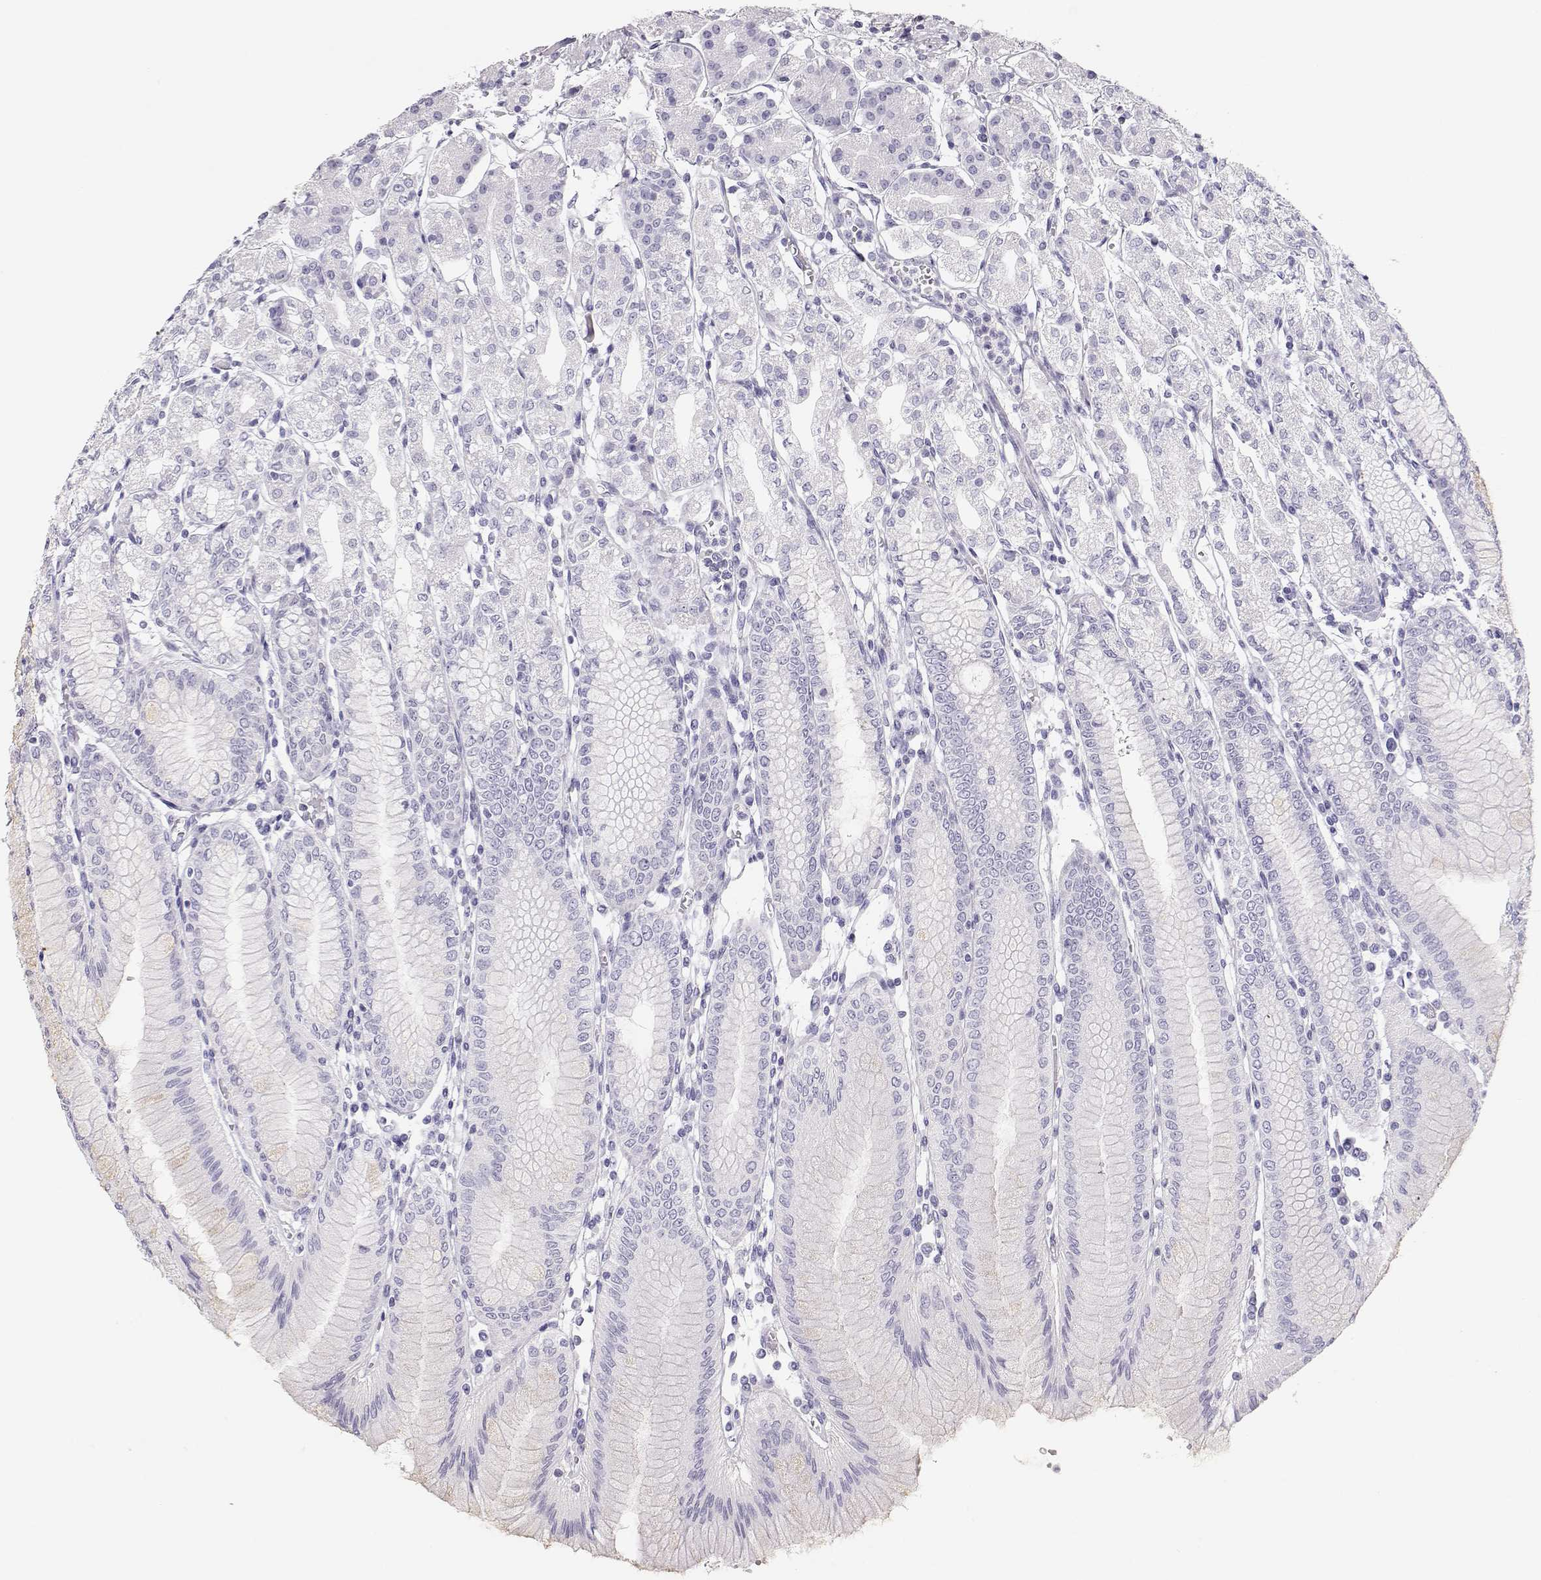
{"staining": {"intensity": "negative", "quantity": "none", "location": "none"}, "tissue": "stomach", "cell_type": "Glandular cells", "image_type": "normal", "snomed": [{"axis": "morphology", "description": "Normal tissue, NOS"}, {"axis": "topography", "description": "Skeletal muscle"}, {"axis": "topography", "description": "Stomach"}], "caption": "Immunohistochemistry of normal stomach exhibits no positivity in glandular cells. The staining was performed using DAB to visualize the protein expression in brown, while the nuclei were stained in blue with hematoxylin (Magnification: 20x).", "gene": "TKTL1", "patient": {"sex": "female", "age": 57}}